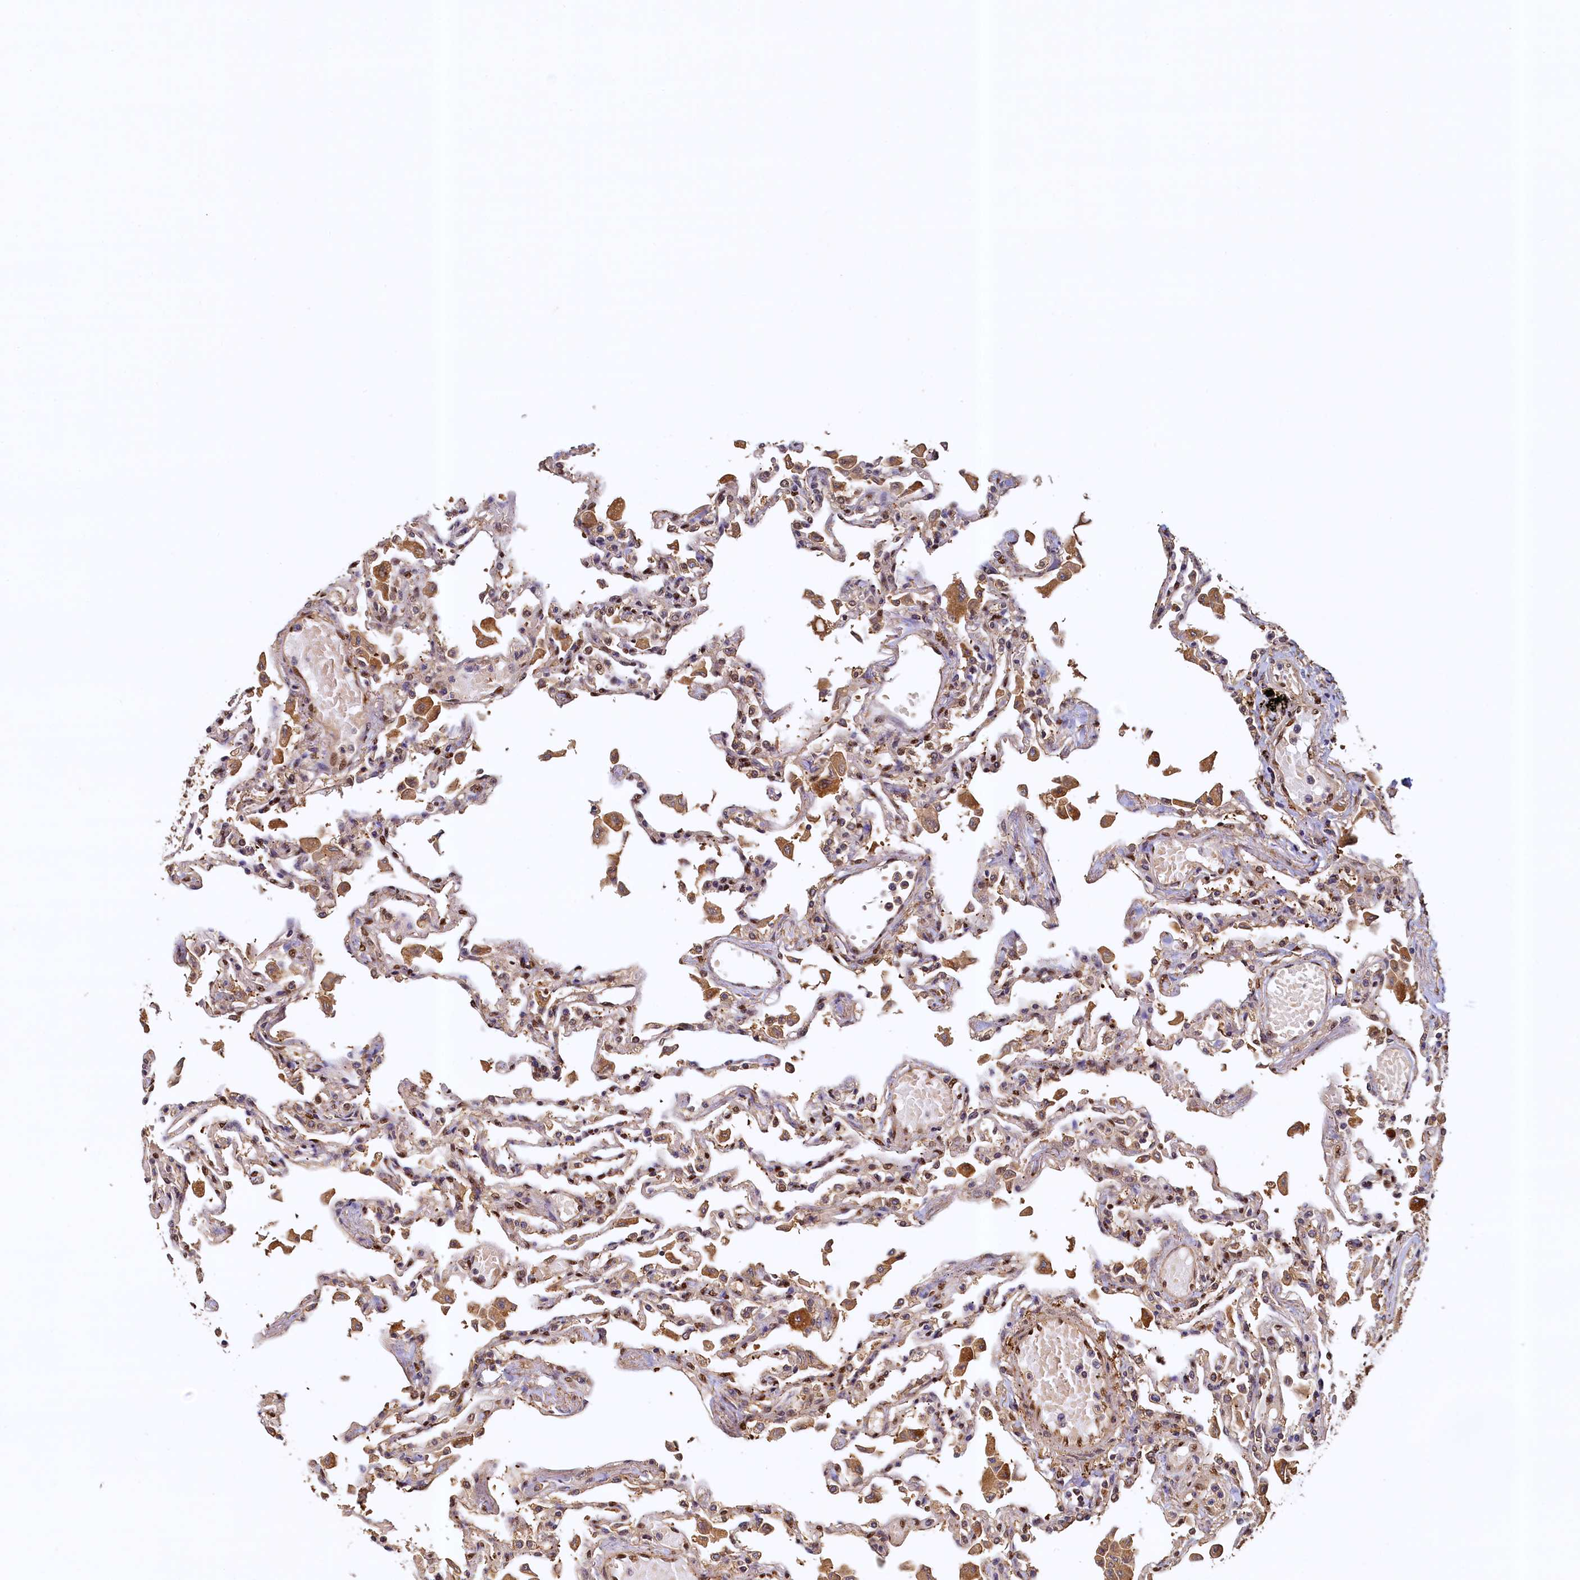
{"staining": {"intensity": "moderate", "quantity": "25%-75%", "location": "nuclear"}, "tissue": "lung", "cell_type": "Alveolar cells", "image_type": "normal", "snomed": [{"axis": "morphology", "description": "Normal tissue, NOS"}, {"axis": "topography", "description": "Bronchus"}, {"axis": "topography", "description": "Lung"}], "caption": "A medium amount of moderate nuclear staining is seen in about 25%-75% of alveolar cells in normal lung.", "gene": "UBL7", "patient": {"sex": "female", "age": 49}}